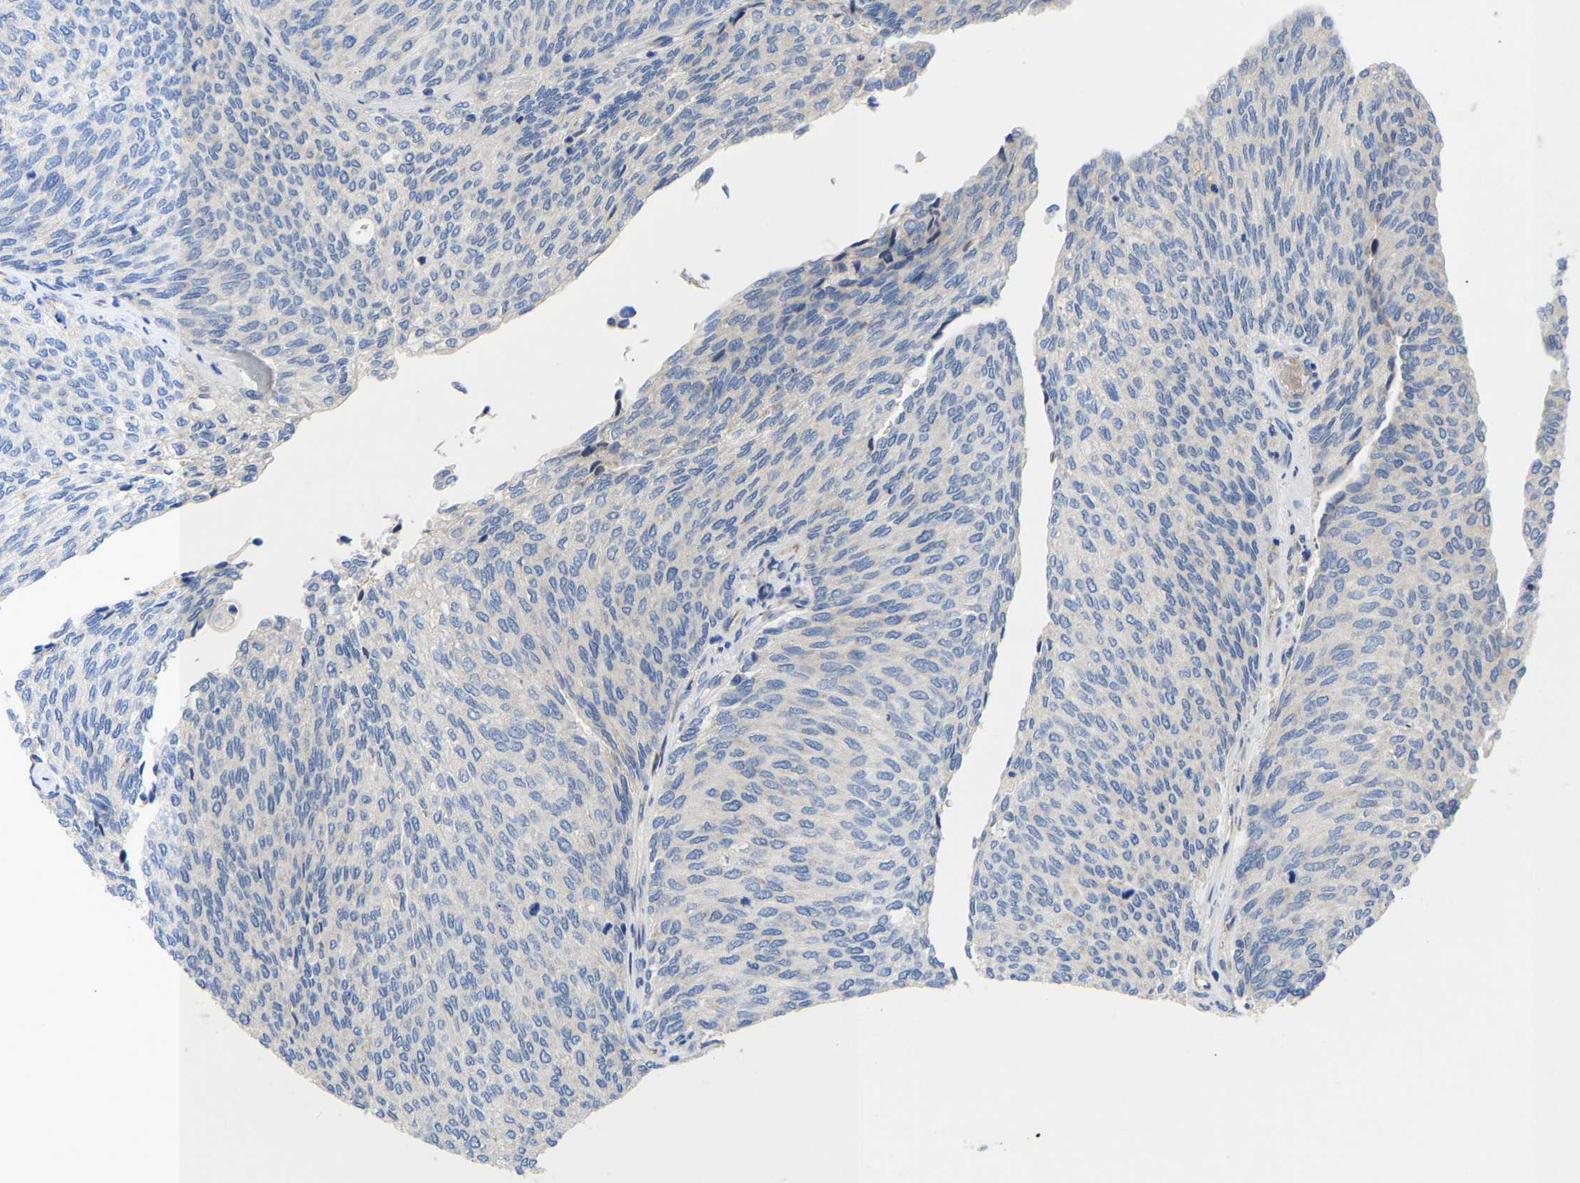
{"staining": {"intensity": "negative", "quantity": "none", "location": "none"}, "tissue": "urothelial cancer", "cell_type": "Tumor cells", "image_type": "cancer", "snomed": [{"axis": "morphology", "description": "Urothelial carcinoma, Low grade"}, {"axis": "topography", "description": "Urinary bladder"}], "caption": "There is no significant positivity in tumor cells of urothelial cancer. Brightfield microscopy of immunohistochemistry (IHC) stained with DAB (3,3'-diaminobenzidine) (brown) and hematoxylin (blue), captured at high magnification.", "gene": "ABCA10", "patient": {"sex": "female", "age": 79}}